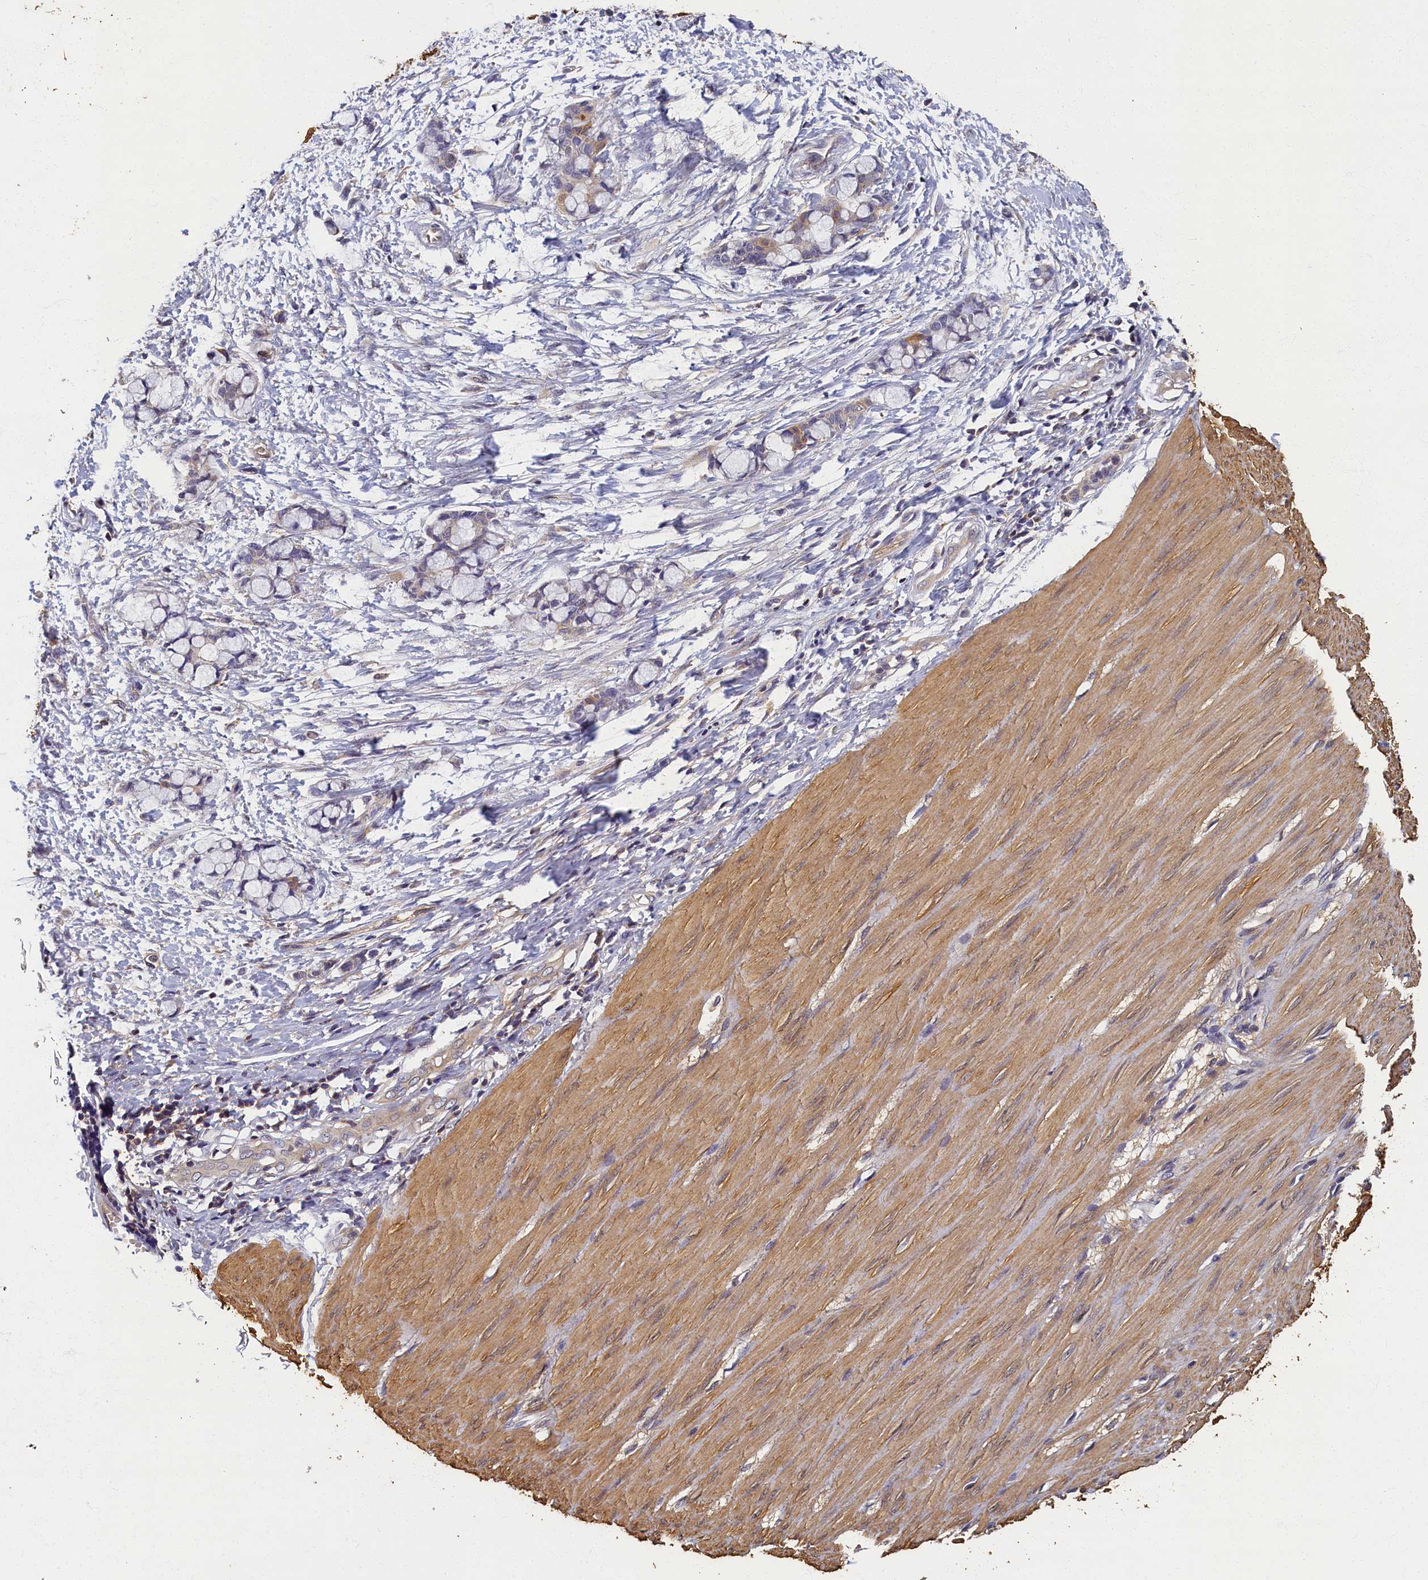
{"staining": {"intensity": "moderate", "quantity": ">75%", "location": "cytoplasmic/membranous"}, "tissue": "smooth muscle", "cell_type": "Smooth muscle cells", "image_type": "normal", "snomed": [{"axis": "morphology", "description": "Normal tissue, NOS"}, {"axis": "morphology", "description": "Adenocarcinoma, NOS"}, {"axis": "topography", "description": "Colon"}, {"axis": "topography", "description": "Peripheral nerve tissue"}], "caption": "IHC photomicrograph of benign smooth muscle: human smooth muscle stained using immunohistochemistry (IHC) reveals medium levels of moderate protein expression localized specifically in the cytoplasmic/membranous of smooth muscle cells, appearing as a cytoplasmic/membranous brown color.", "gene": "TBCB", "patient": {"sex": "male", "age": 14}}